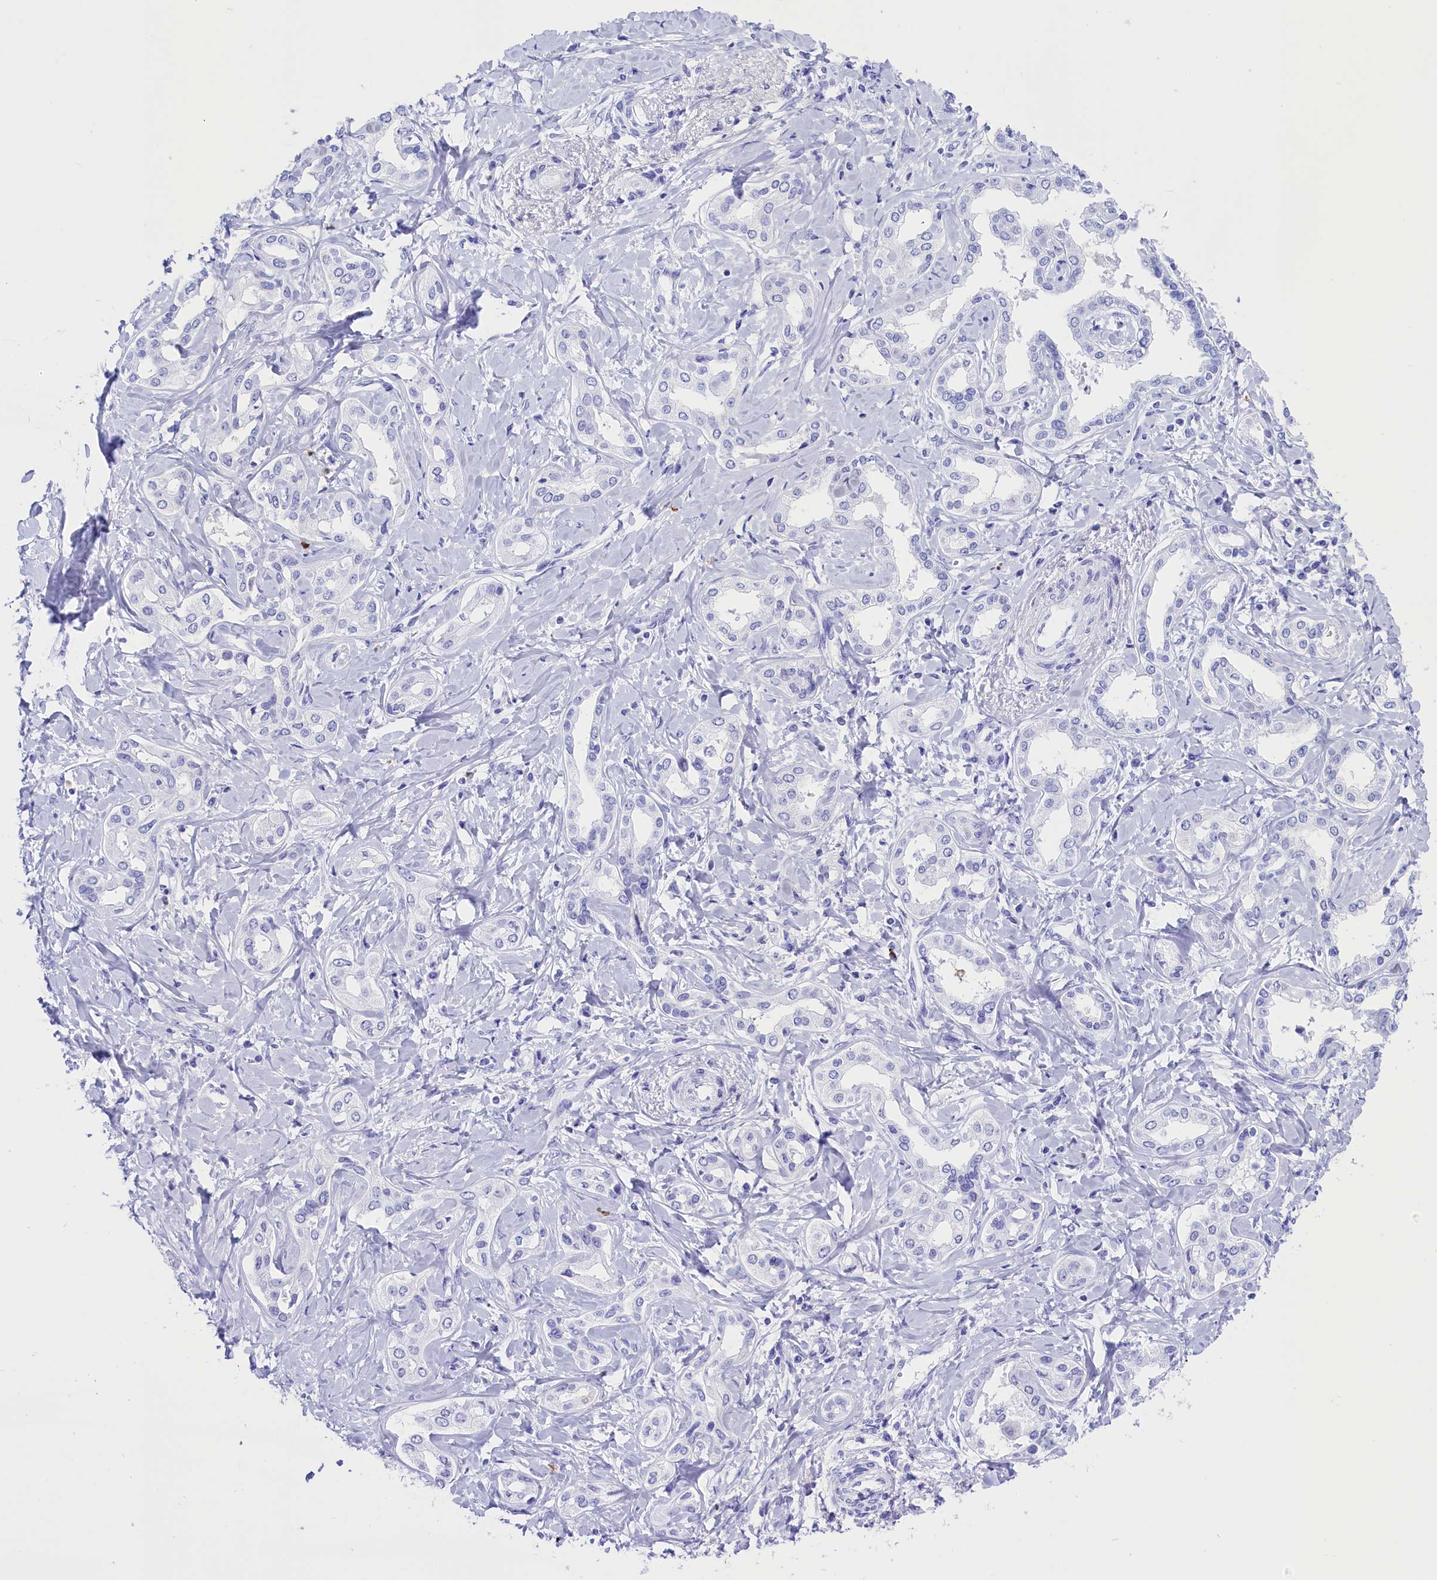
{"staining": {"intensity": "negative", "quantity": "none", "location": "none"}, "tissue": "liver cancer", "cell_type": "Tumor cells", "image_type": "cancer", "snomed": [{"axis": "morphology", "description": "Cholangiocarcinoma"}, {"axis": "topography", "description": "Liver"}], "caption": "The immunohistochemistry image has no significant staining in tumor cells of liver cholangiocarcinoma tissue. (DAB (3,3'-diaminobenzidine) IHC visualized using brightfield microscopy, high magnification).", "gene": "CLC", "patient": {"sex": "female", "age": 77}}